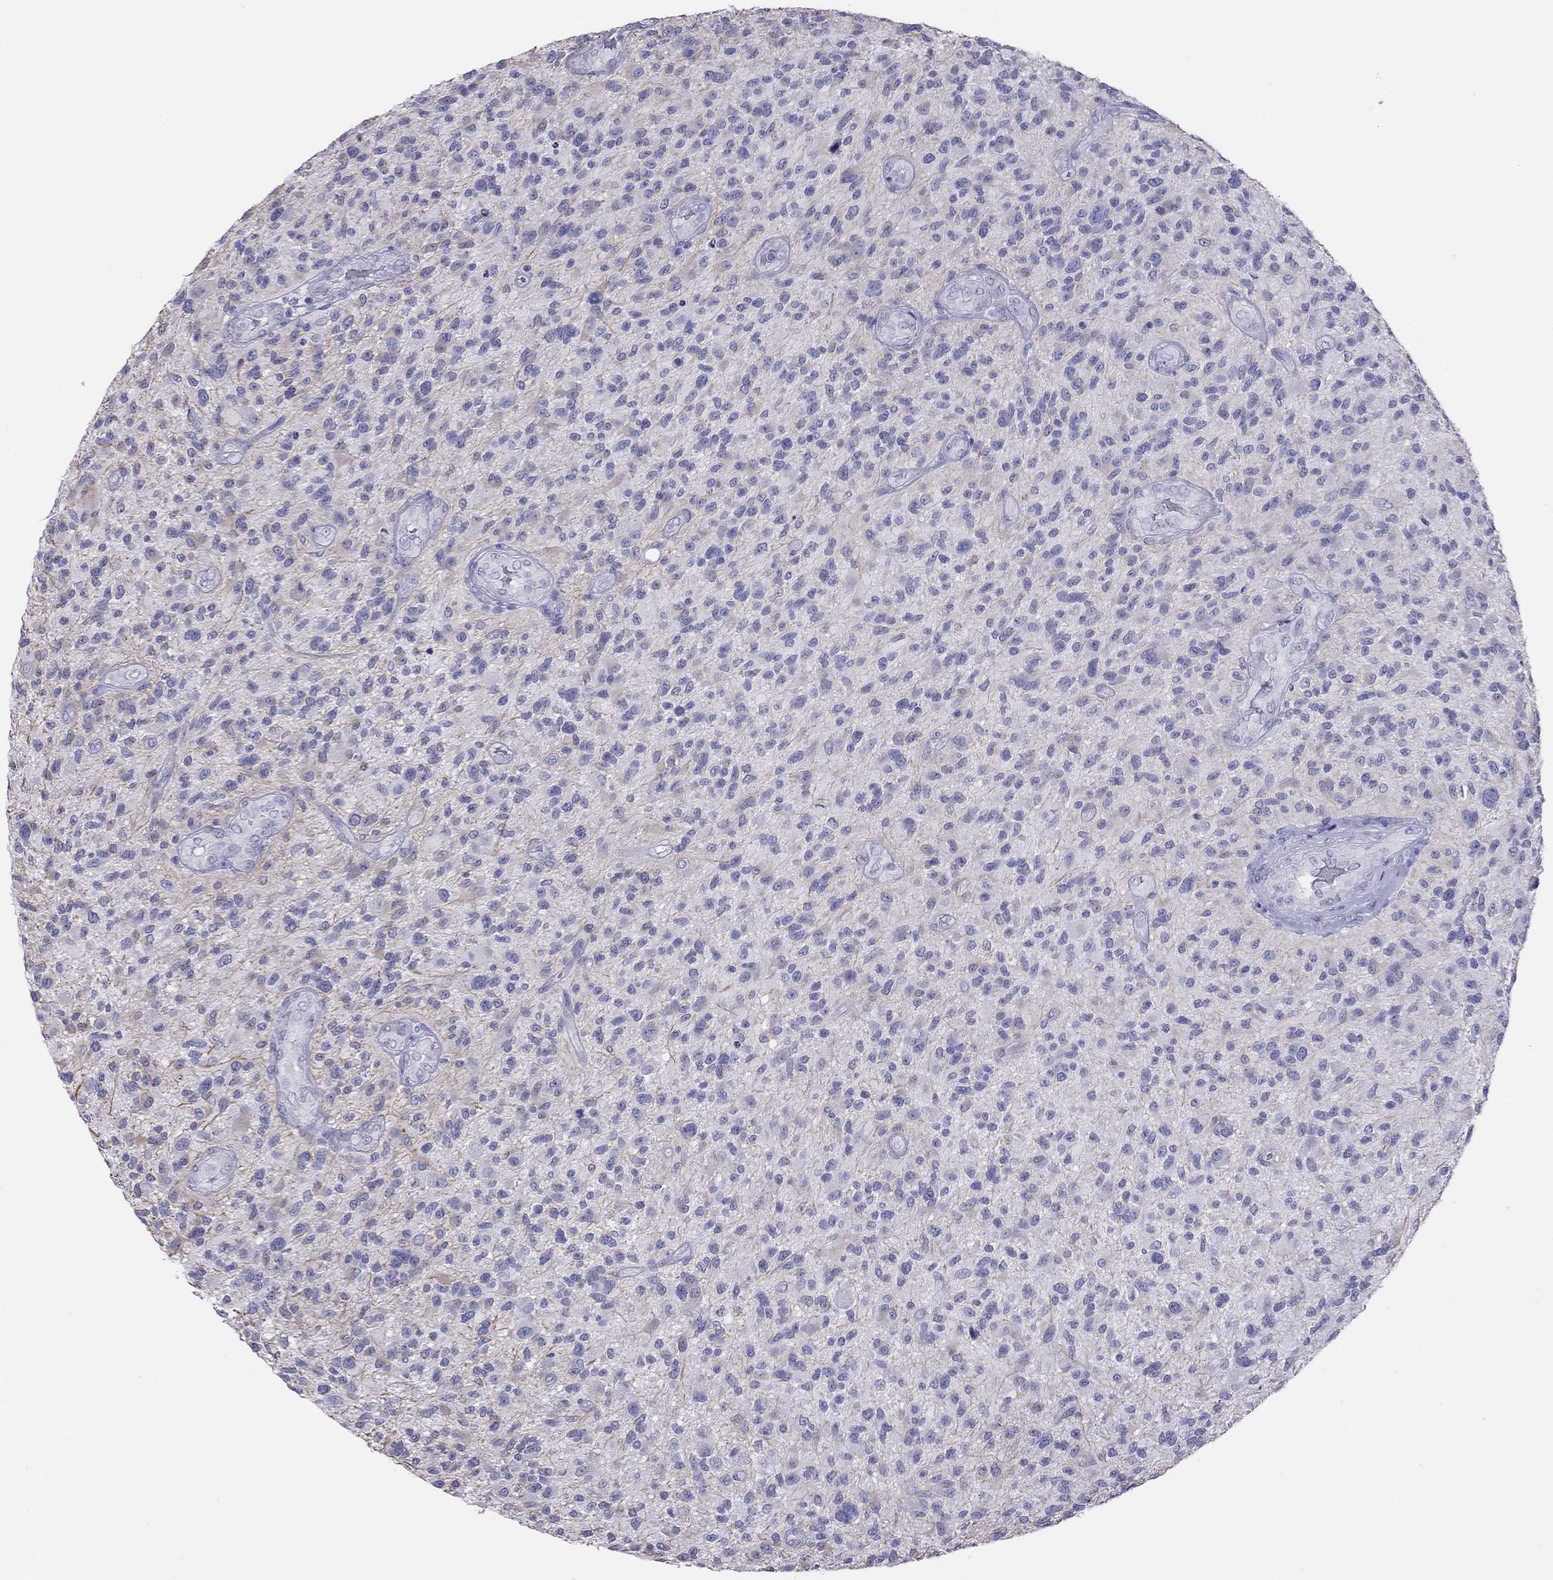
{"staining": {"intensity": "negative", "quantity": "none", "location": "none"}, "tissue": "glioma", "cell_type": "Tumor cells", "image_type": "cancer", "snomed": [{"axis": "morphology", "description": "Glioma, malignant, High grade"}, {"axis": "topography", "description": "Brain"}], "caption": "A high-resolution image shows immunohistochemistry staining of malignant glioma (high-grade), which exhibits no significant positivity in tumor cells.", "gene": "STAG3", "patient": {"sex": "male", "age": 47}}